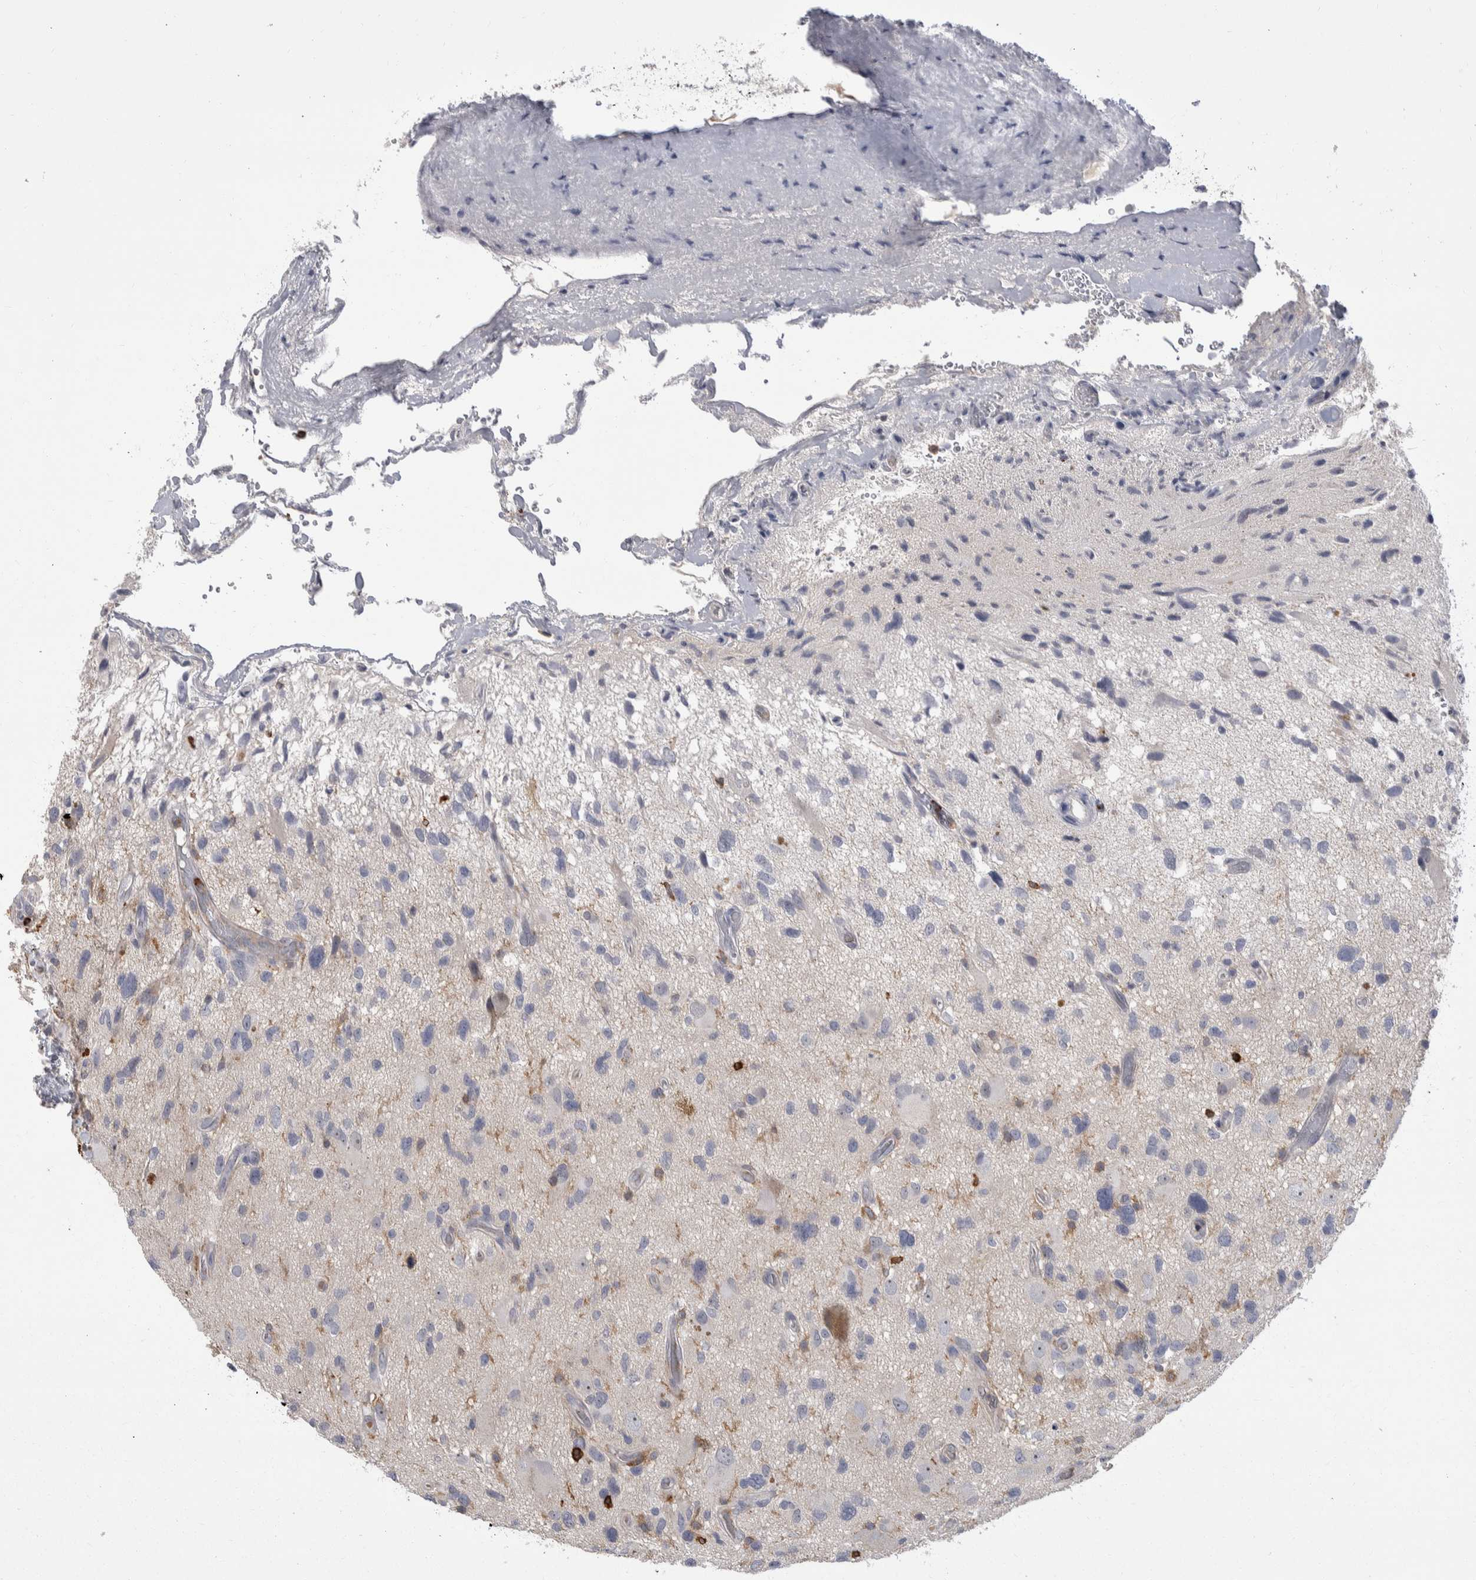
{"staining": {"intensity": "negative", "quantity": "none", "location": "none"}, "tissue": "glioma", "cell_type": "Tumor cells", "image_type": "cancer", "snomed": [{"axis": "morphology", "description": "Glioma, malignant, High grade"}, {"axis": "topography", "description": "Brain"}], "caption": "An image of glioma stained for a protein demonstrates no brown staining in tumor cells.", "gene": "CEP295NL", "patient": {"sex": "male", "age": 33}}